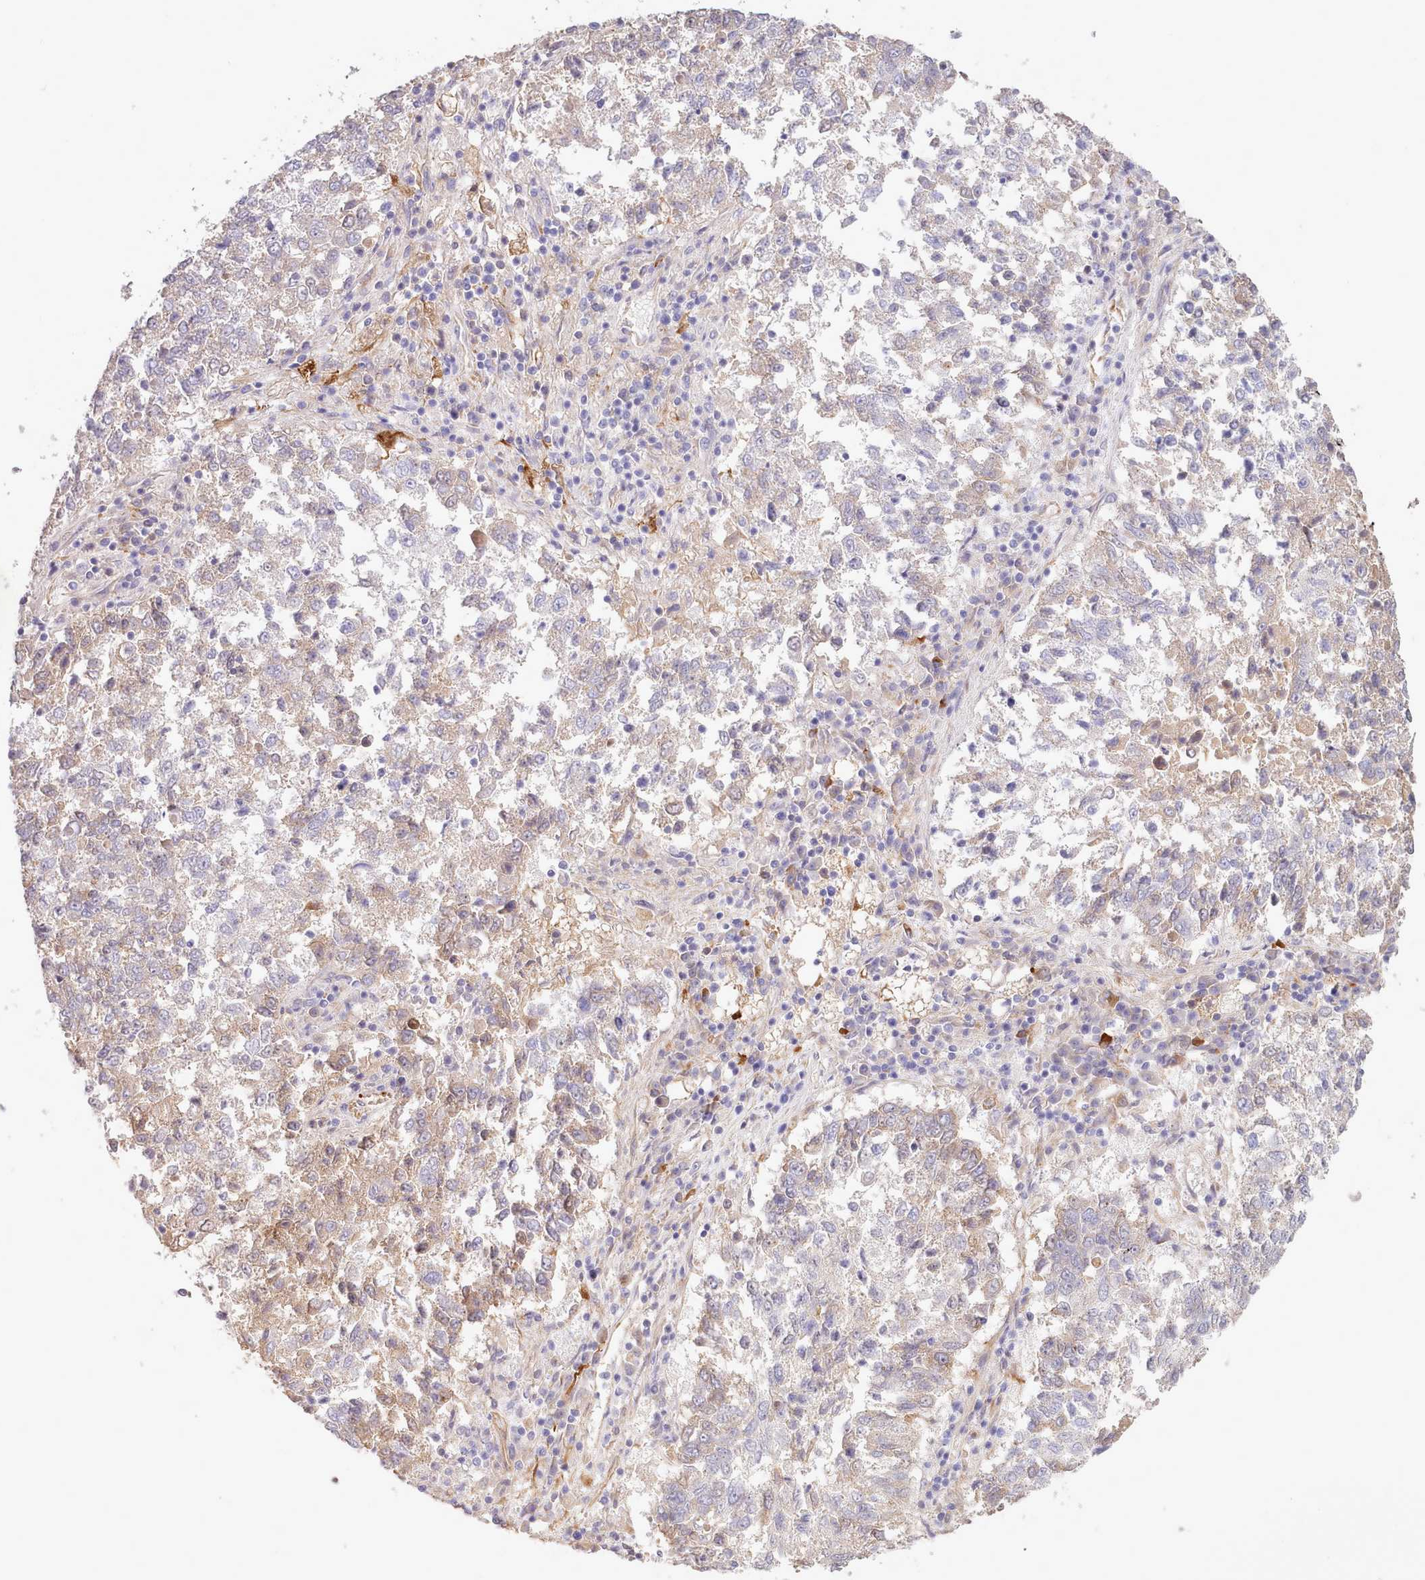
{"staining": {"intensity": "weak", "quantity": "<25%", "location": "cytoplasmic/membranous"}, "tissue": "lung cancer", "cell_type": "Tumor cells", "image_type": "cancer", "snomed": [{"axis": "morphology", "description": "Squamous cell carcinoma, NOS"}, {"axis": "topography", "description": "Lung"}], "caption": "The image displays no staining of tumor cells in lung cancer (squamous cell carcinoma).", "gene": "ZC3H13", "patient": {"sex": "male", "age": 73}}